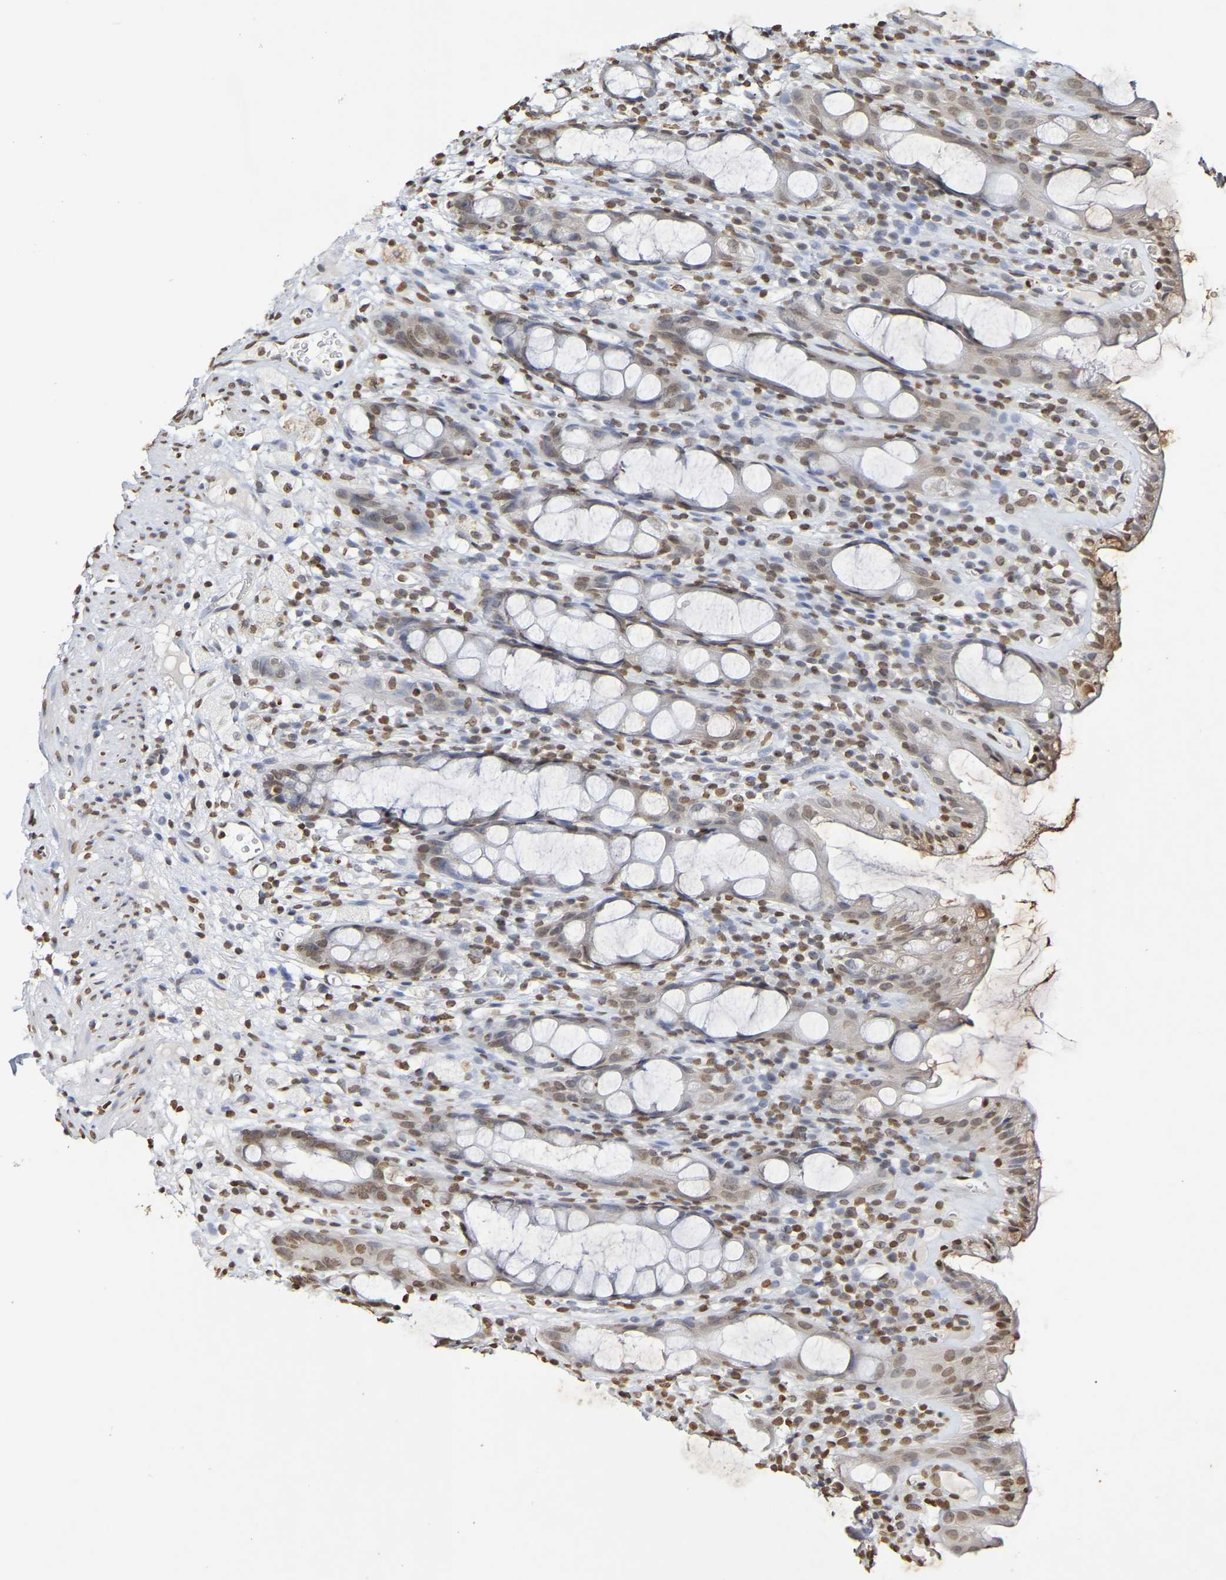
{"staining": {"intensity": "moderate", "quantity": "25%-75%", "location": "nuclear"}, "tissue": "rectum", "cell_type": "Glandular cells", "image_type": "normal", "snomed": [{"axis": "morphology", "description": "Normal tissue, NOS"}, {"axis": "topography", "description": "Rectum"}], "caption": "DAB immunohistochemical staining of unremarkable rectum demonstrates moderate nuclear protein expression in about 25%-75% of glandular cells. (DAB IHC, brown staining for protein, blue staining for nuclei).", "gene": "ATF4", "patient": {"sex": "male", "age": 44}}